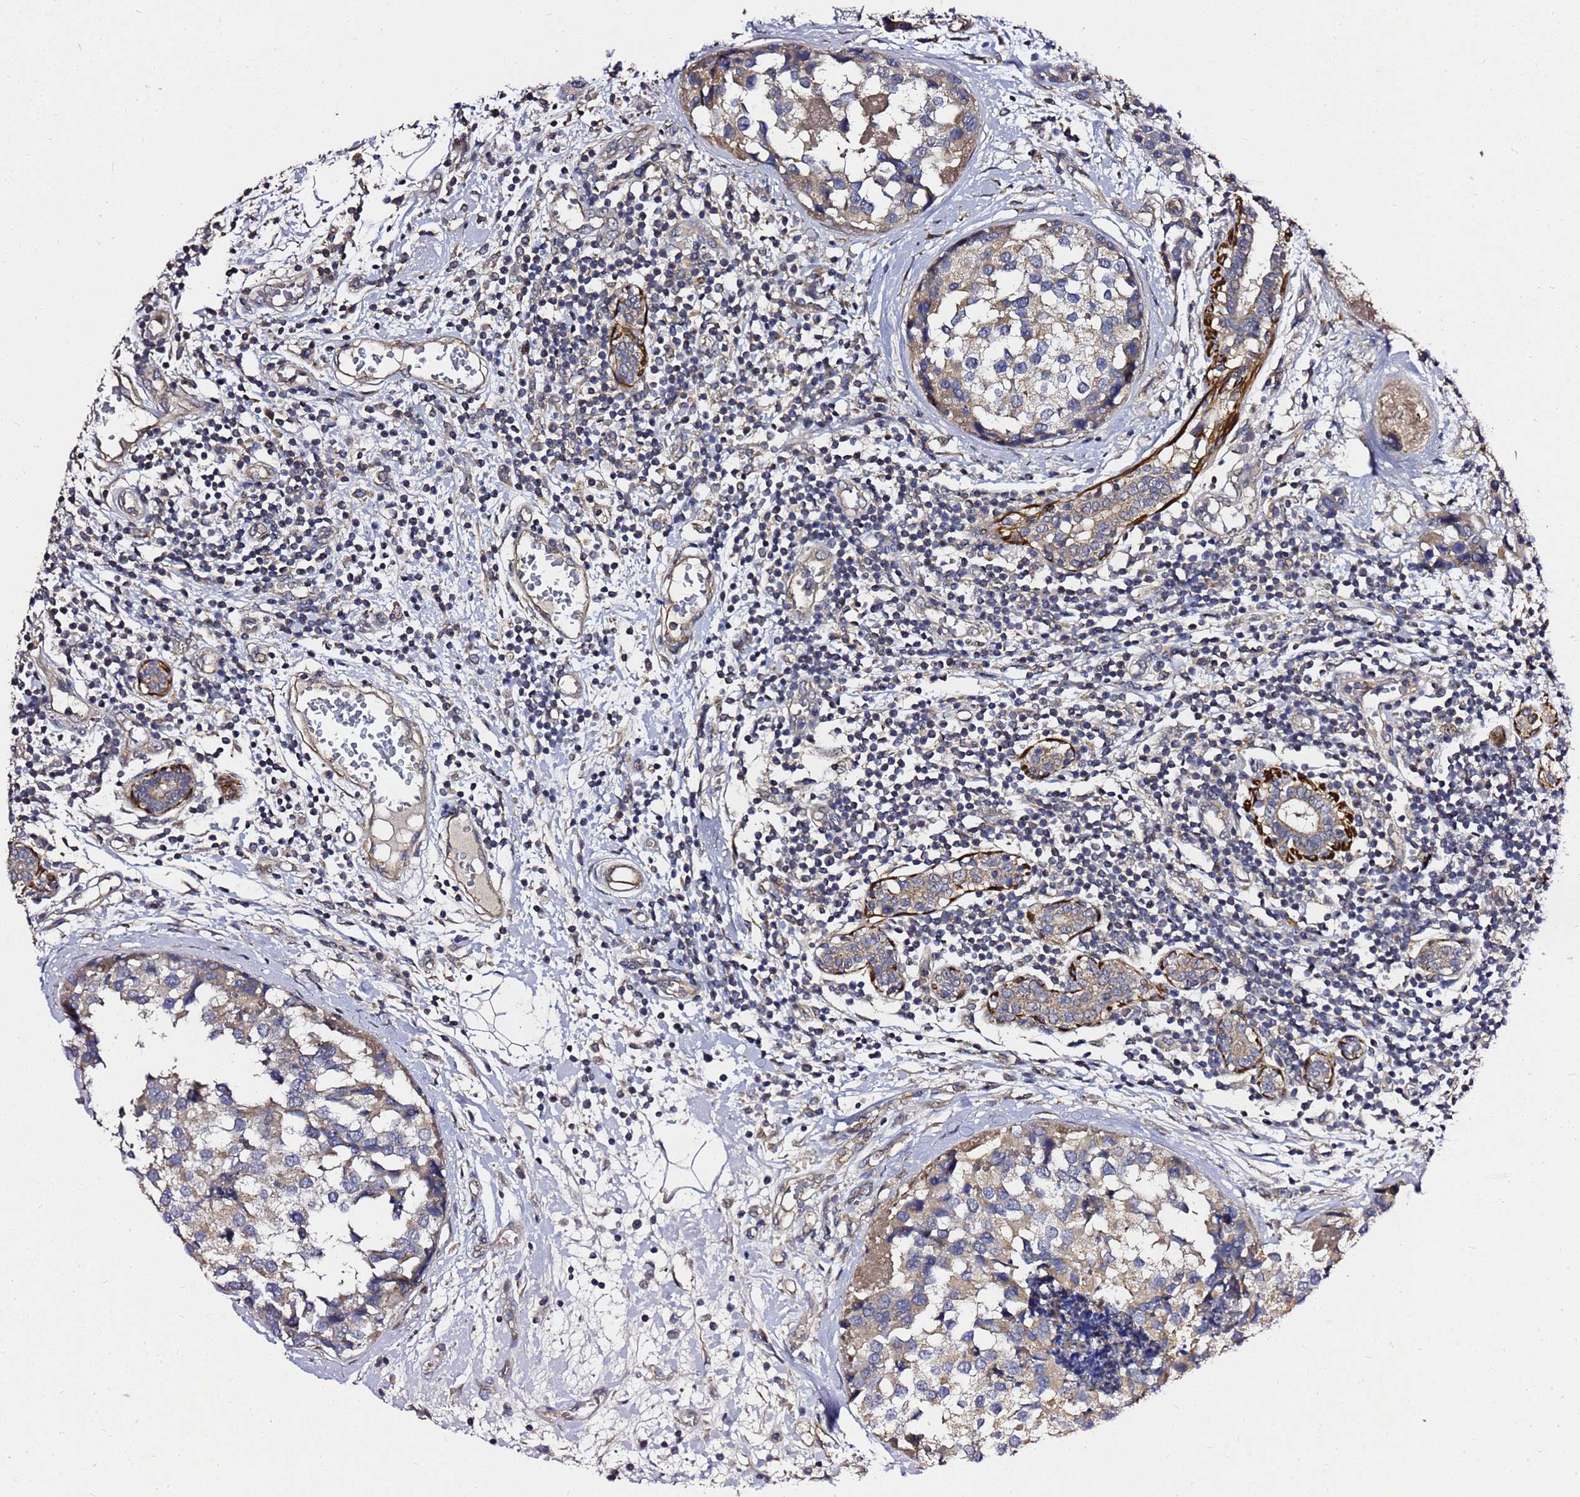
{"staining": {"intensity": "weak", "quantity": "25%-75%", "location": "cytoplasmic/membranous"}, "tissue": "breast cancer", "cell_type": "Tumor cells", "image_type": "cancer", "snomed": [{"axis": "morphology", "description": "Lobular carcinoma"}, {"axis": "topography", "description": "Breast"}], "caption": "Weak cytoplasmic/membranous expression is present in about 25%-75% of tumor cells in breast lobular carcinoma.", "gene": "RSPRY1", "patient": {"sex": "female", "age": 59}}